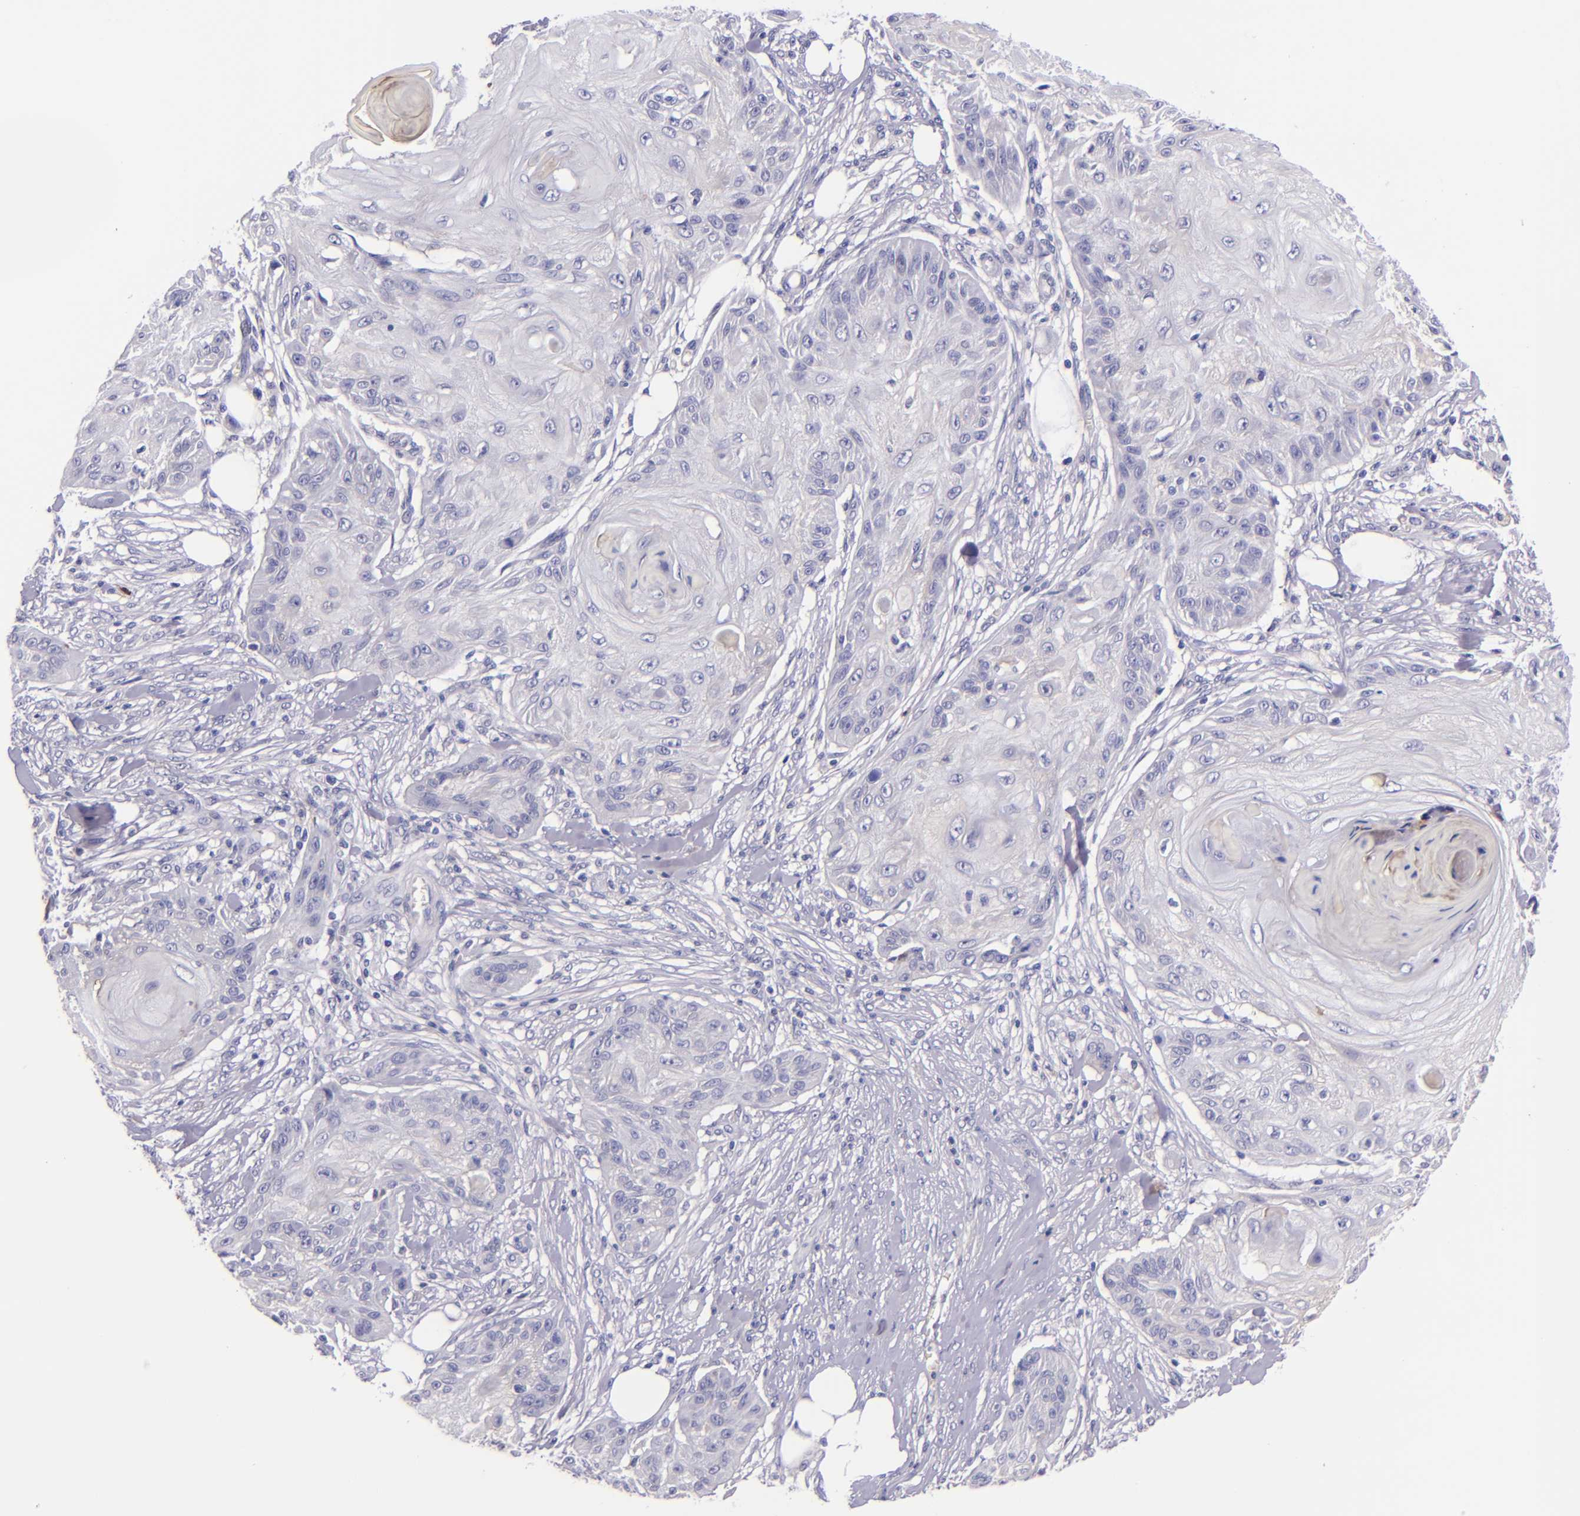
{"staining": {"intensity": "negative", "quantity": "none", "location": "none"}, "tissue": "skin cancer", "cell_type": "Tumor cells", "image_type": "cancer", "snomed": [{"axis": "morphology", "description": "Squamous cell carcinoma, NOS"}, {"axis": "topography", "description": "Skin"}], "caption": "The photomicrograph exhibits no significant expression in tumor cells of skin cancer.", "gene": "KNG1", "patient": {"sex": "female", "age": 88}}